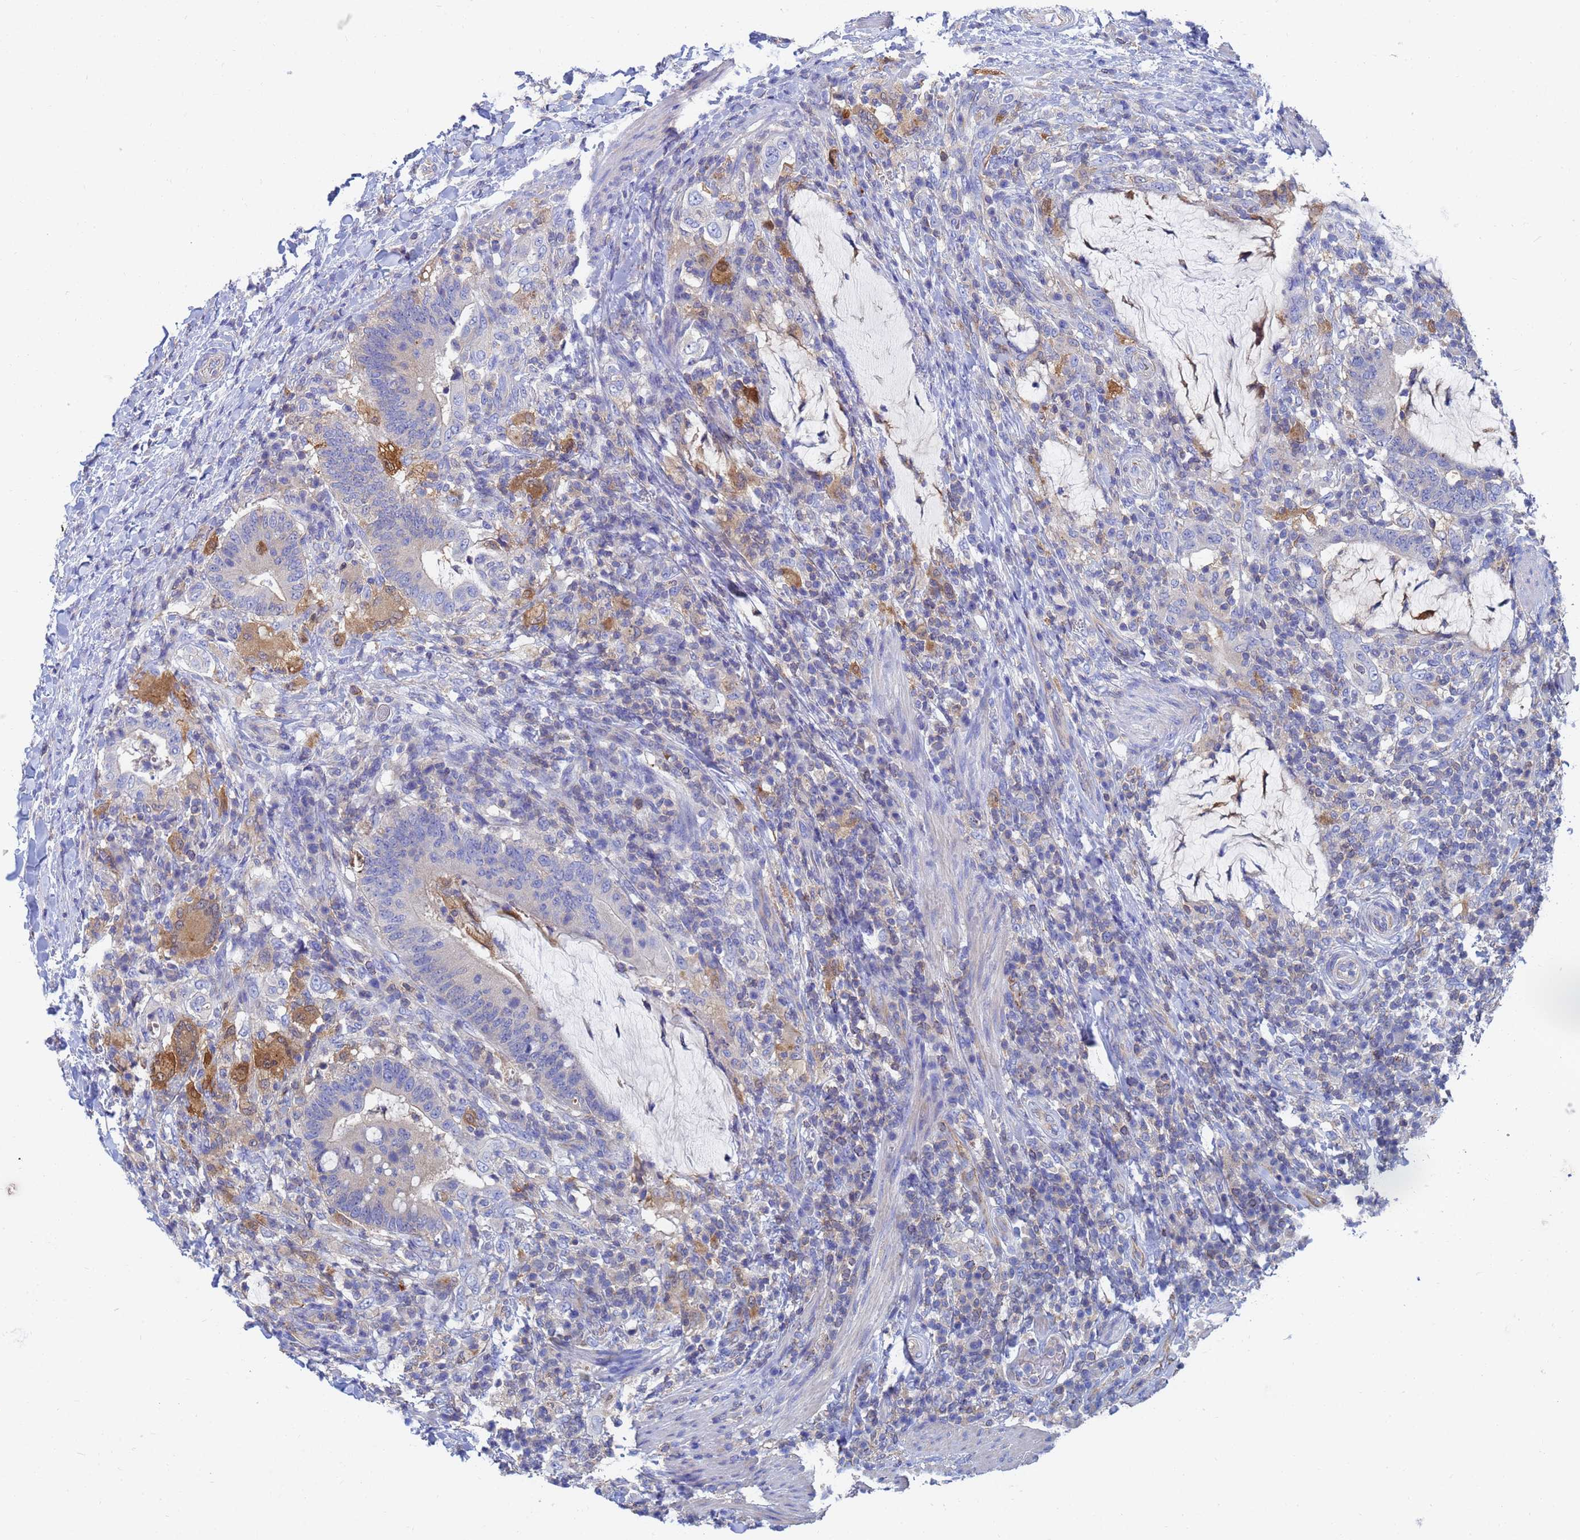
{"staining": {"intensity": "moderate", "quantity": "25%-75%", "location": "cytoplasmic/membranous"}, "tissue": "colorectal cancer", "cell_type": "Tumor cells", "image_type": "cancer", "snomed": [{"axis": "morphology", "description": "Adenocarcinoma, NOS"}, {"axis": "topography", "description": "Colon"}], "caption": "A medium amount of moderate cytoplasmic/membranous expression is identified in about 25%-75% of tumor cells in adenocarcinoma (colorectal) tissue.", "gene": "GCHFR", "patient": {"sex": "female", "age": 66}}